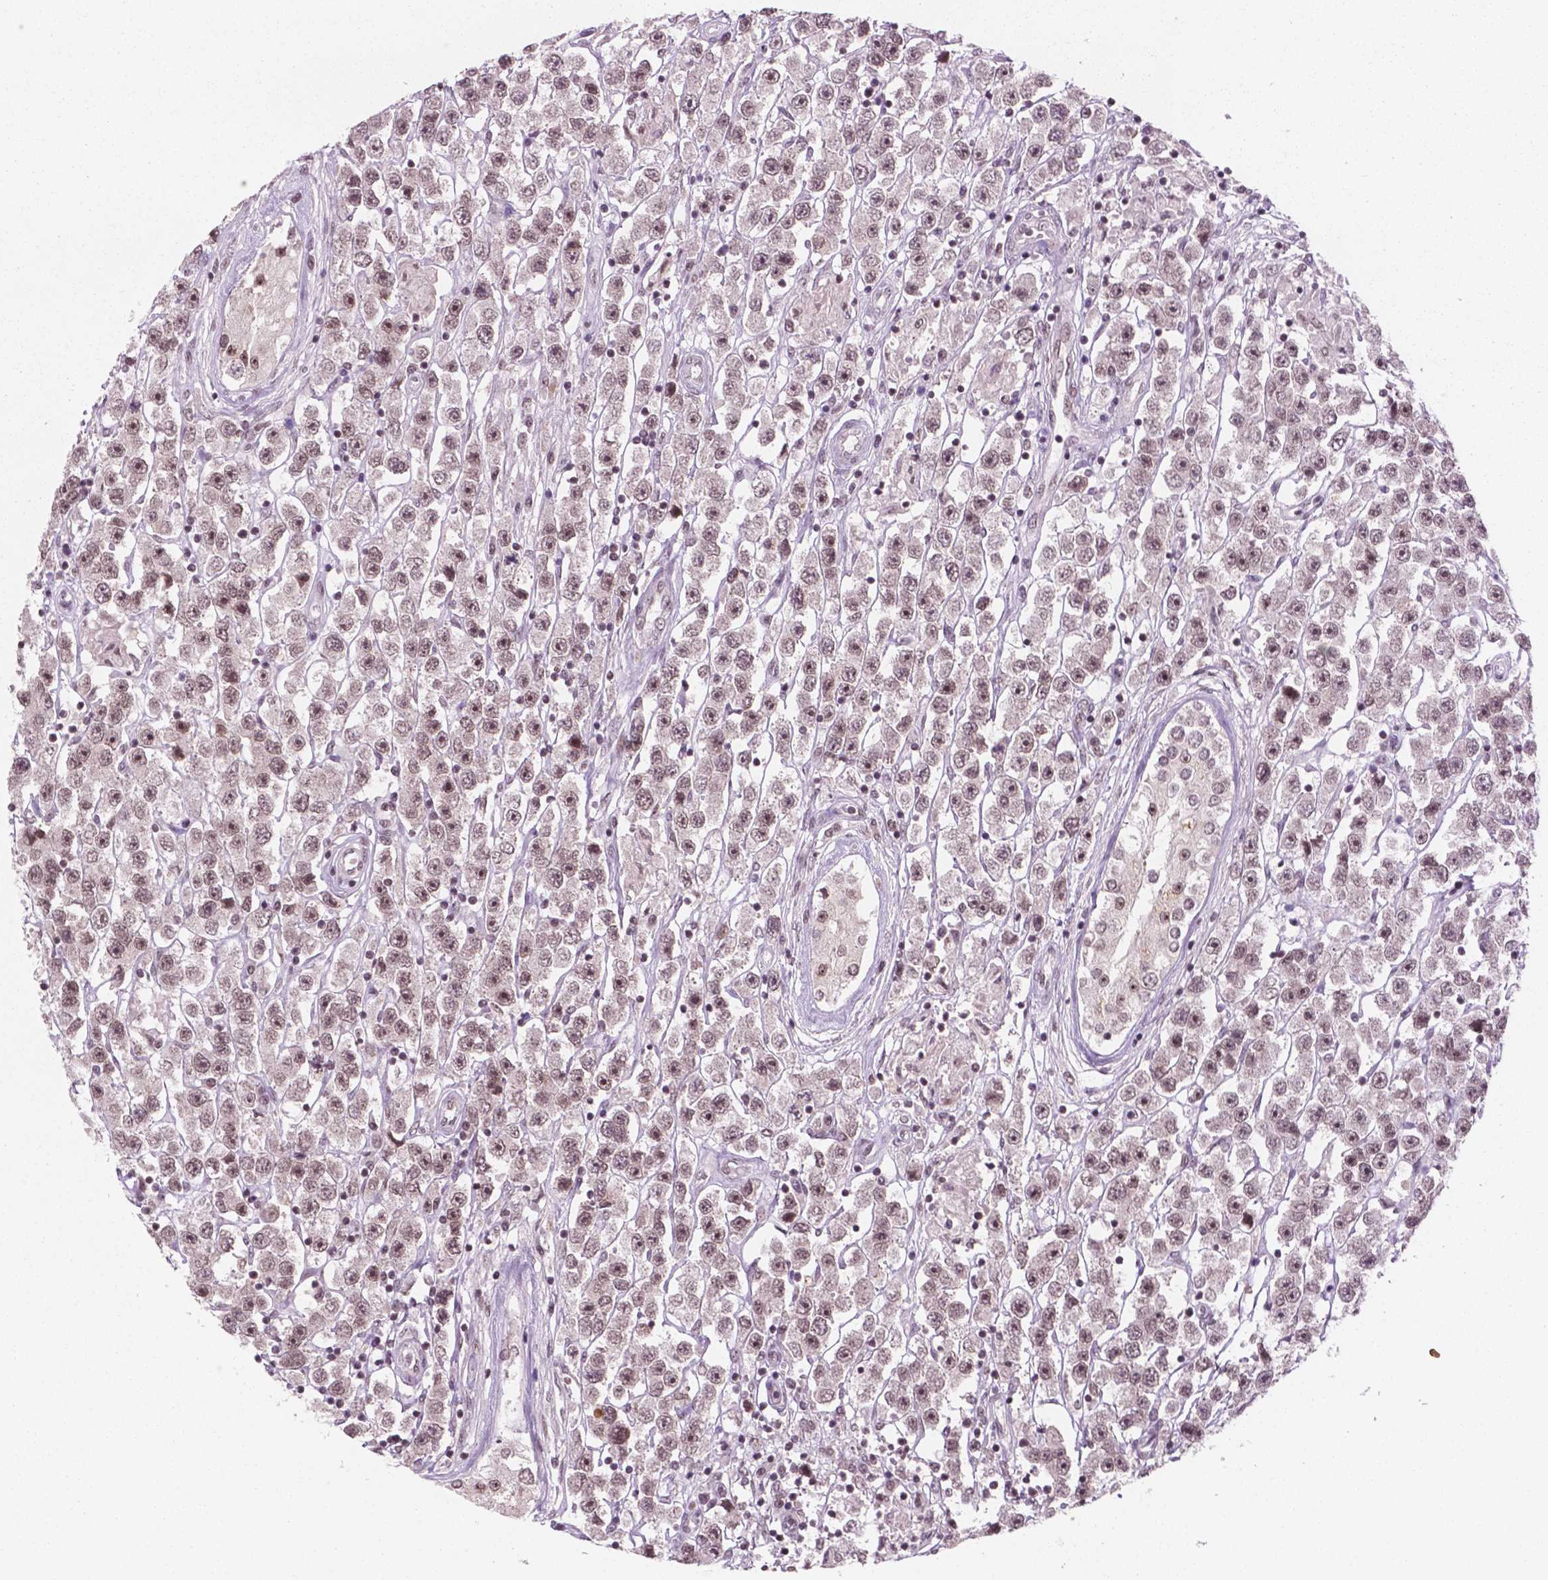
{"staining": {"intensity": "moderate", "quantity": ">75%", "location": "nuclear"}, "tissue": "testis cancer", "cell_type": "Tumor cells", "image_type": "cancer", "snomed": [{"axis": "morphology", "description": "Seminoma, NOS"}, {"axis": "topography", "description": "Testis"}], "caption": "This photomicrograph demonstrates testis seminoma stained with immunohistochemistry (IHC) to label a protein in brown. The nuclear of tumor cells show moderate positivity for the protein. Nuclei are counter-stained blue.", "gene": "POLR2E", "patient": {"sex": "male", "age": 45}}